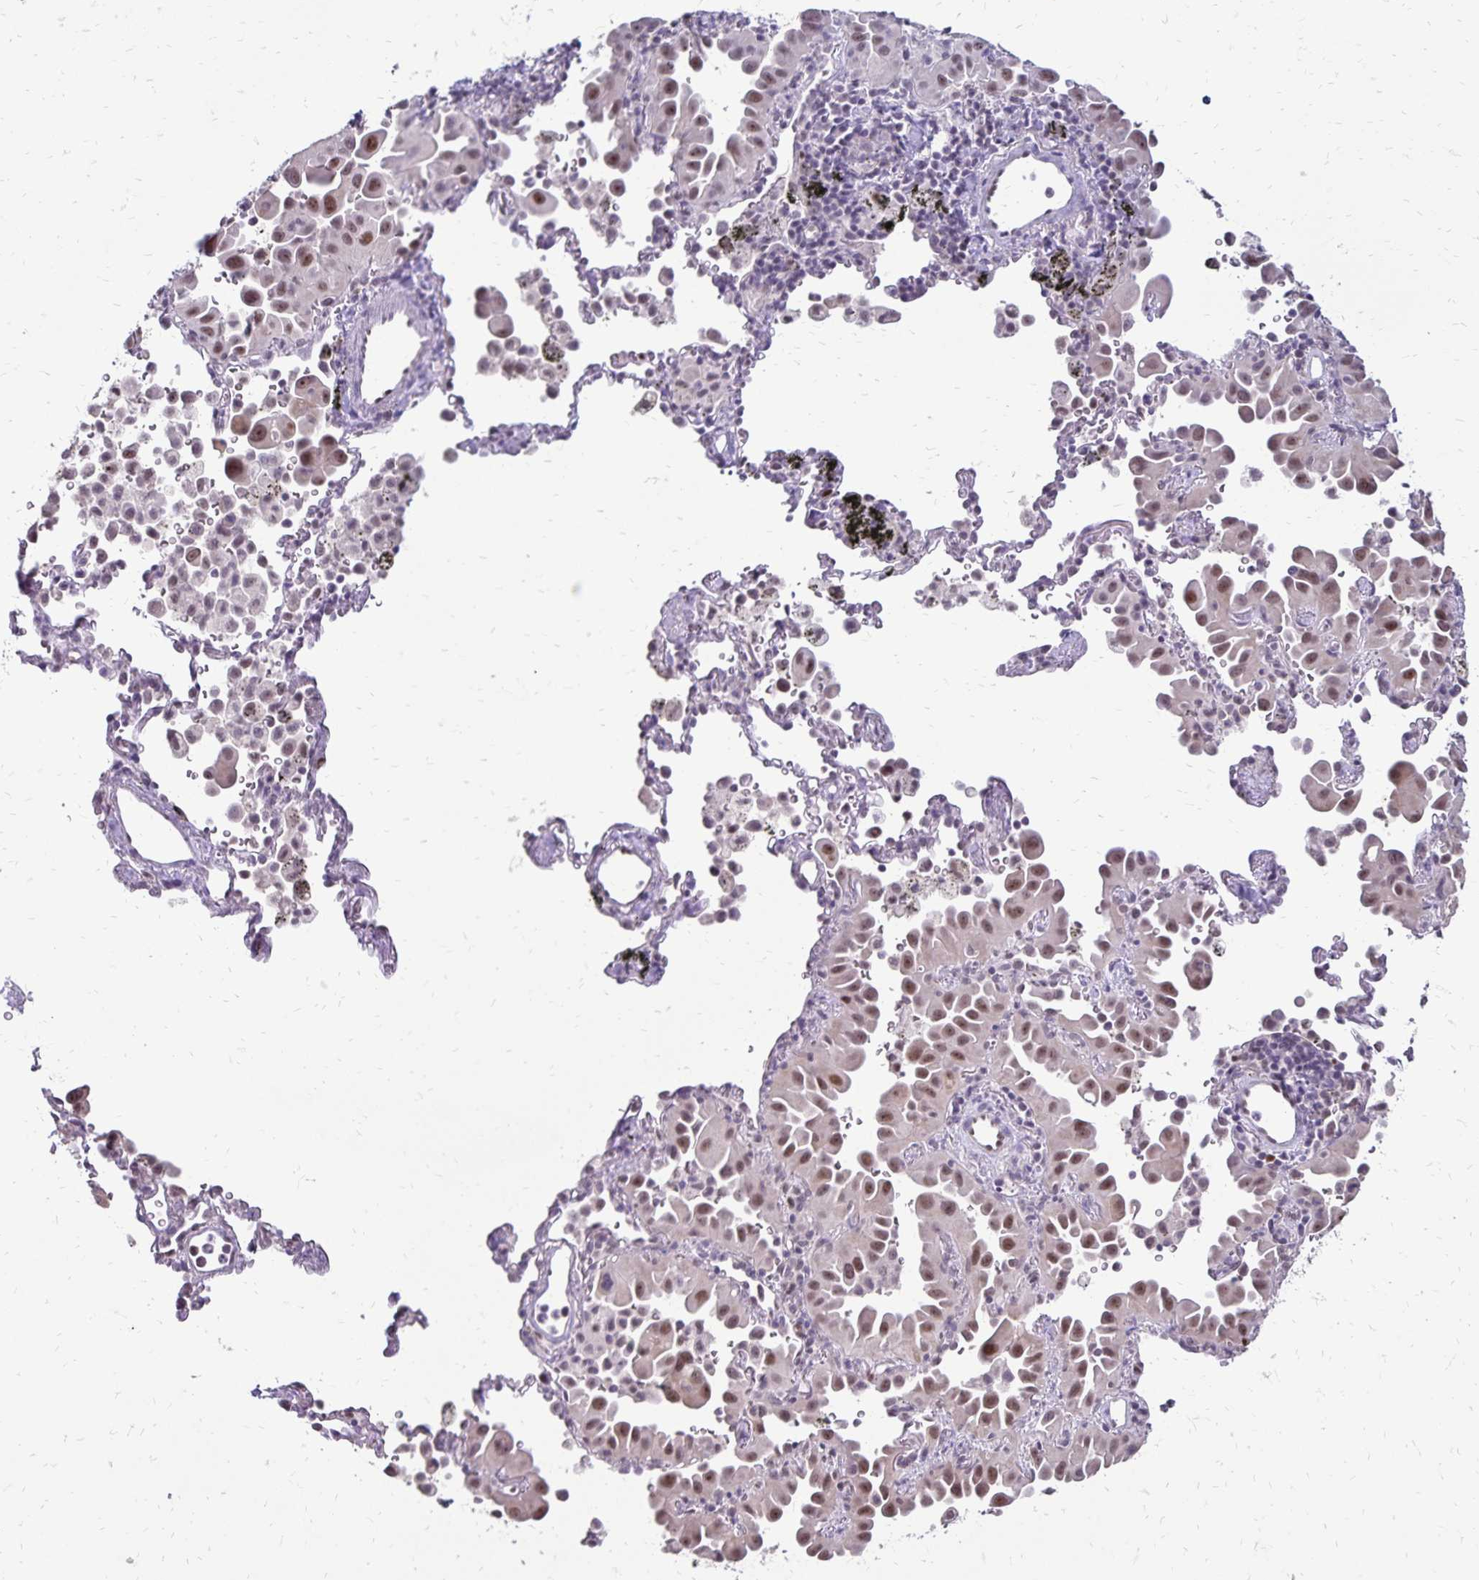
{"staining": {"intensity": "moderate", "quantity": ">75%", "location": "nuclear"}, "tissue": "lung cancer", "cell_type": "Tumor cells", "image_type": "cancer", "snomed": [{"axis": "morphology", "description": "Adenocarcinoma, NOS"}, {"axis": "topography", "description": "Lung"}], "caption": "Lung adenocarcinoma stained with DAB IHC exhibits medium levels of moderate nuclear staining in about >75% of tumor cells.", "gene": "POLB", "patient": {"sex": "male", "age": 68}}